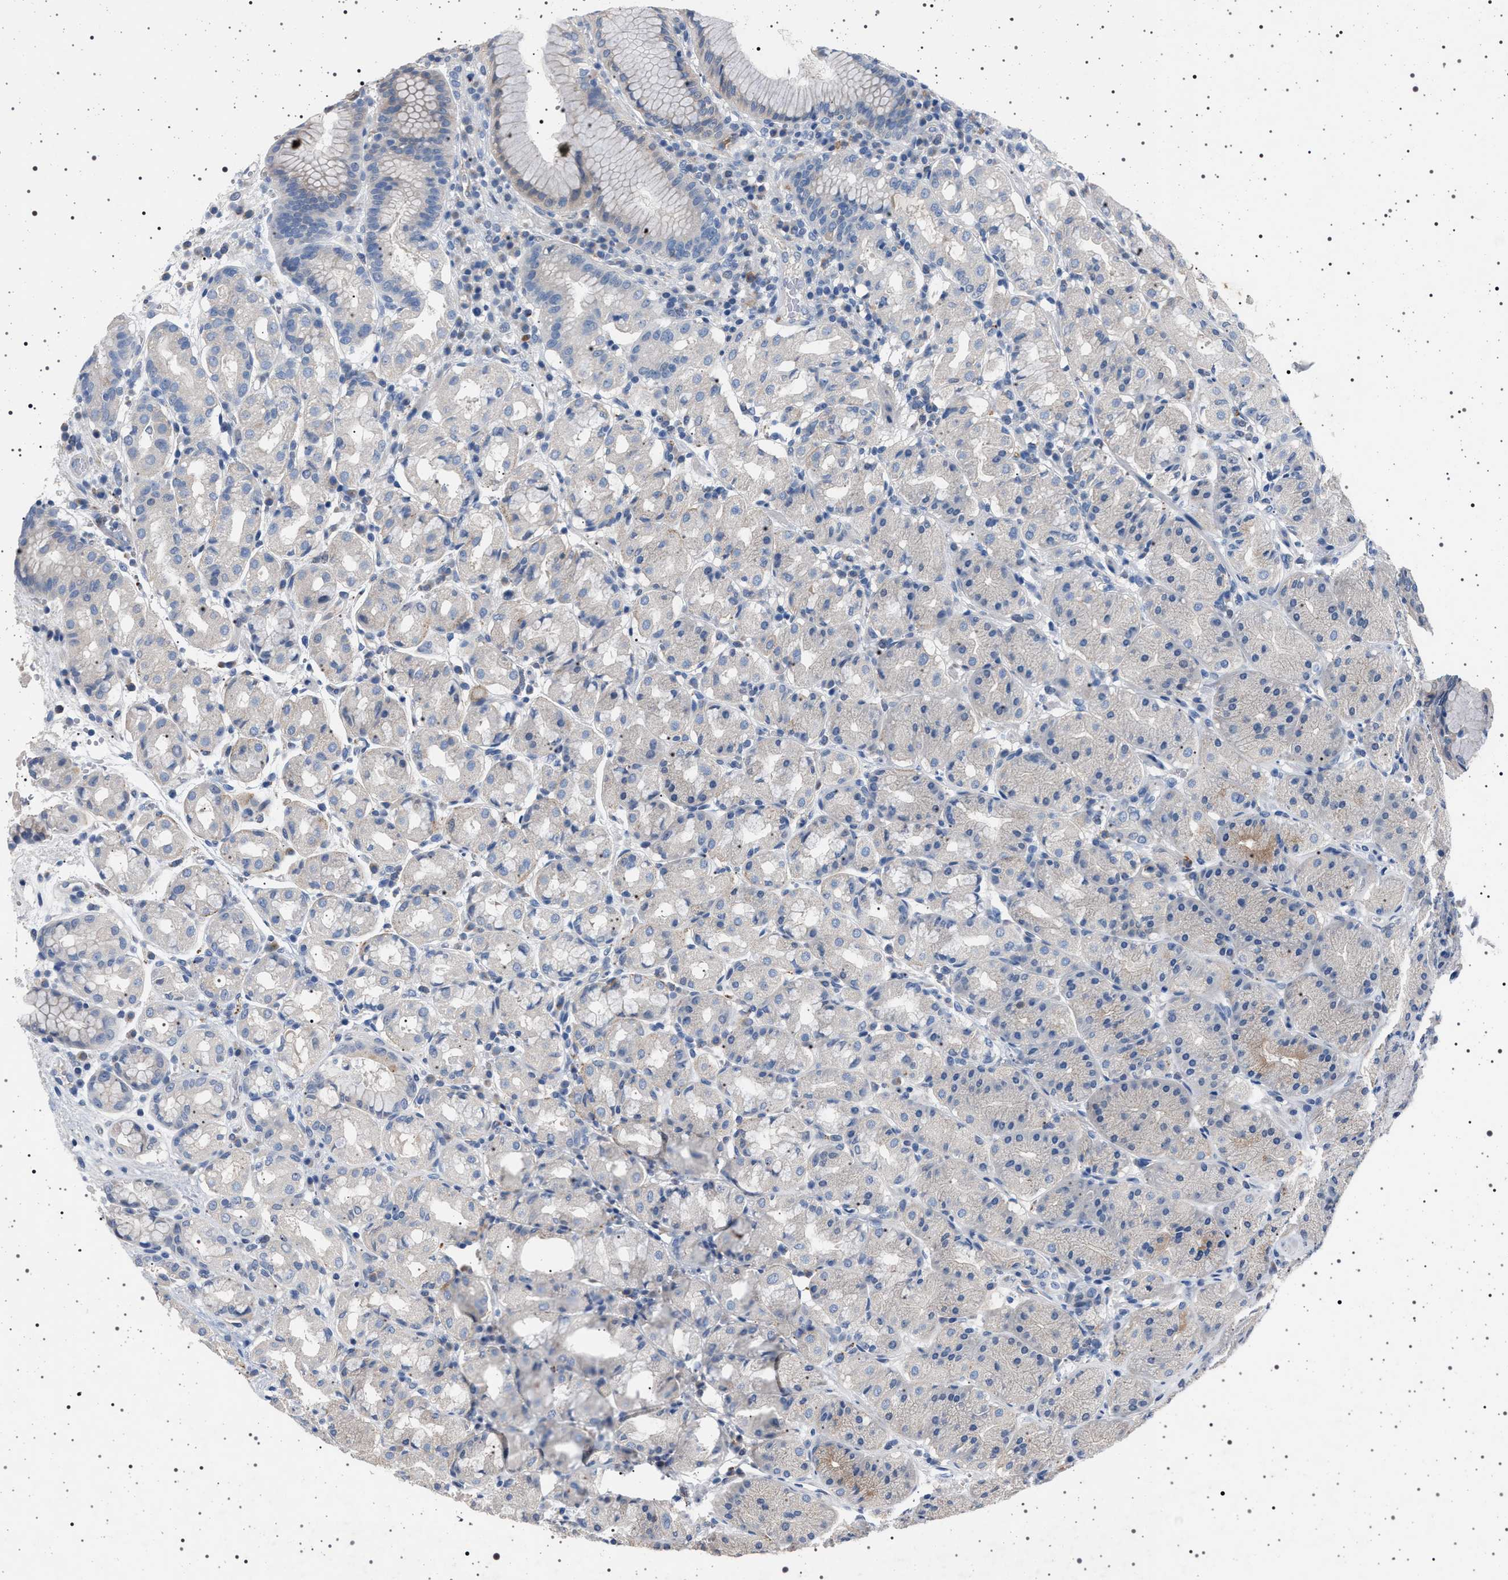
{"staining": {"intensity": "weak", "quantity": "<25%", "location": "cytoplasmic/membranous"}, "tissue": "stomach", "cell_type": "Glandular cells", "image_type": "normal", "snomed": [{"axis": "morphology", "description": "Normal tissue, NOS"}, {"axis": "topography", "description": "Stomach"}, {"axis": "topography", "description": "Stomach, lower"}], "caption": "Glandular cells are negative for brown protein staining in normal stomach. (DAB (3,3'-diaminobenzidine) immunohistochemistry (IHC), high magnification).", "gene": "NAT9", "patient": {"sex": "female", "age": 56}}